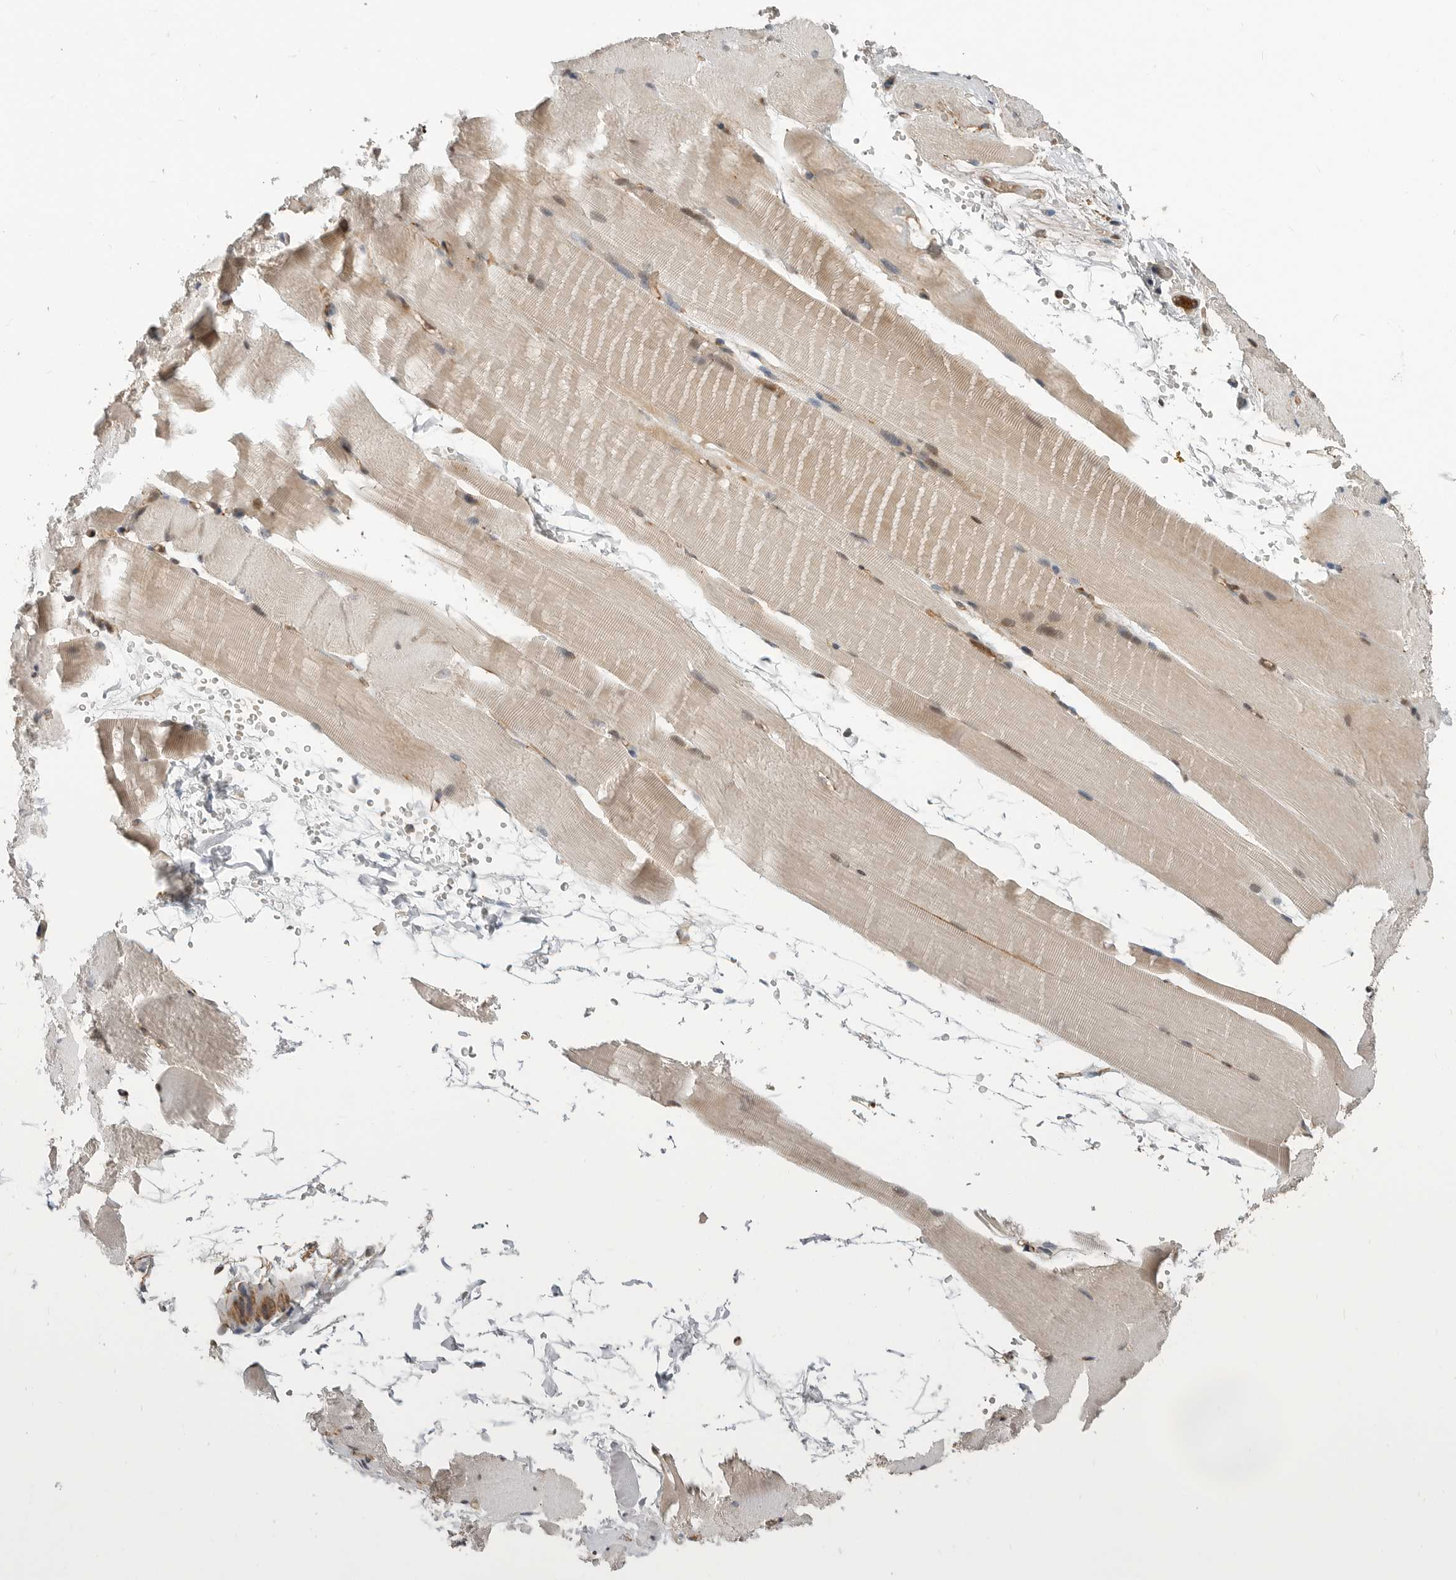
{"staining": {"intensity": "weak", "quantity": "25%-75%", "location": "cytoplasmic/membranous,nuclear"}, "tissue": "skeletal muscle", "cell_type": "Myocytes", "image_type": "normal", "snomed": [{"axis": "morphology", "description": "Normal tissue, NOS"}, {"axis": "topography", "description": "Skeletal muscle"}, {"axis": "topography", "description": "Parathyroid gland"}], "caption": "Immunohistochemical staining of unremarkable human skeletal muscle demonstrates weak cytoplasmic/membranous,nuclear protein expression in approximately 25%-75% of myocytes.", "gene": "STRAP", "patient": {"sex": "female", "age": 37}}